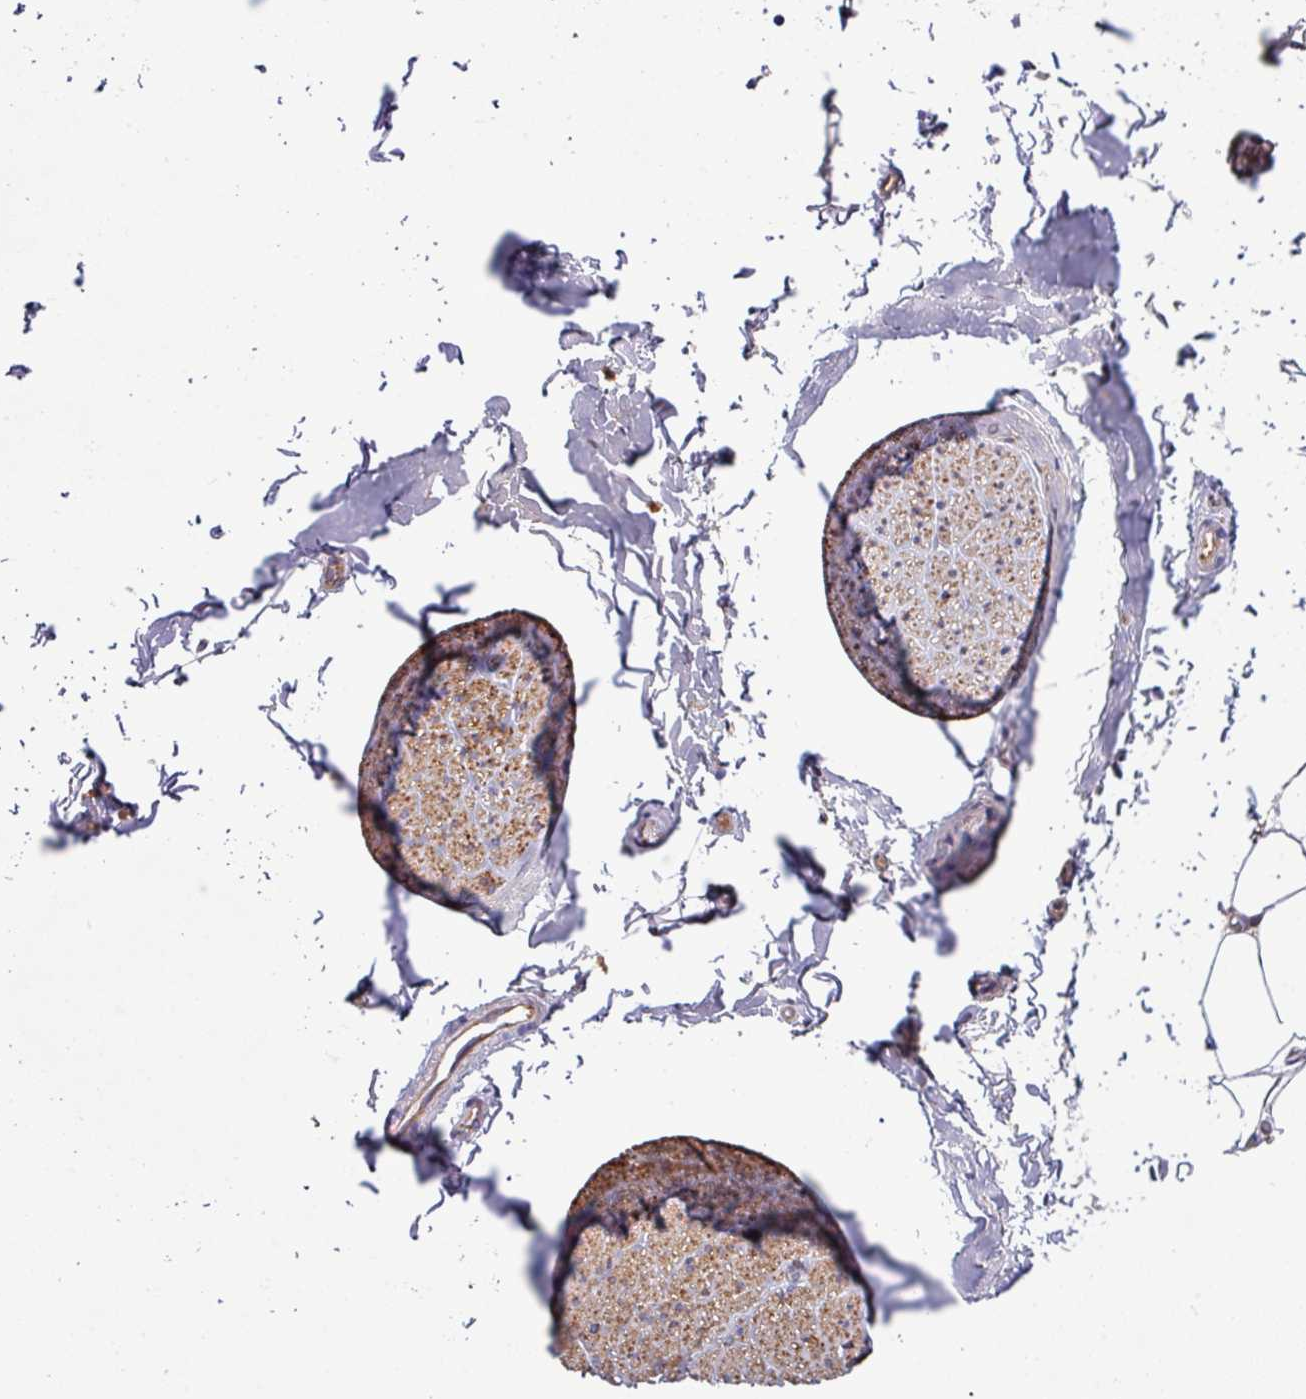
{"staining": {"intensity": "negative", "quantity": "none", "location": "none"}, "tissue": "adipose tissue", "cell_type": "Adipocytes", "image_type": "normal", "snomed": [{"axis": "morphology", "description": "Normal tissue, NOS"}, {"axis": "morphology", "description": "Adenocarcinoma, High grade"}, {"axis": "topography", "description": "Prostate"}, {"axis": "topography", "description": "Peripheral nerve tissue"}], "caption": "A histopathology image of adipose tissue stained for a protein demonstrates no brown staining in adipocytes.", "gene": "KIRREL3", "patient": {"sex": "male", "age": 68}}